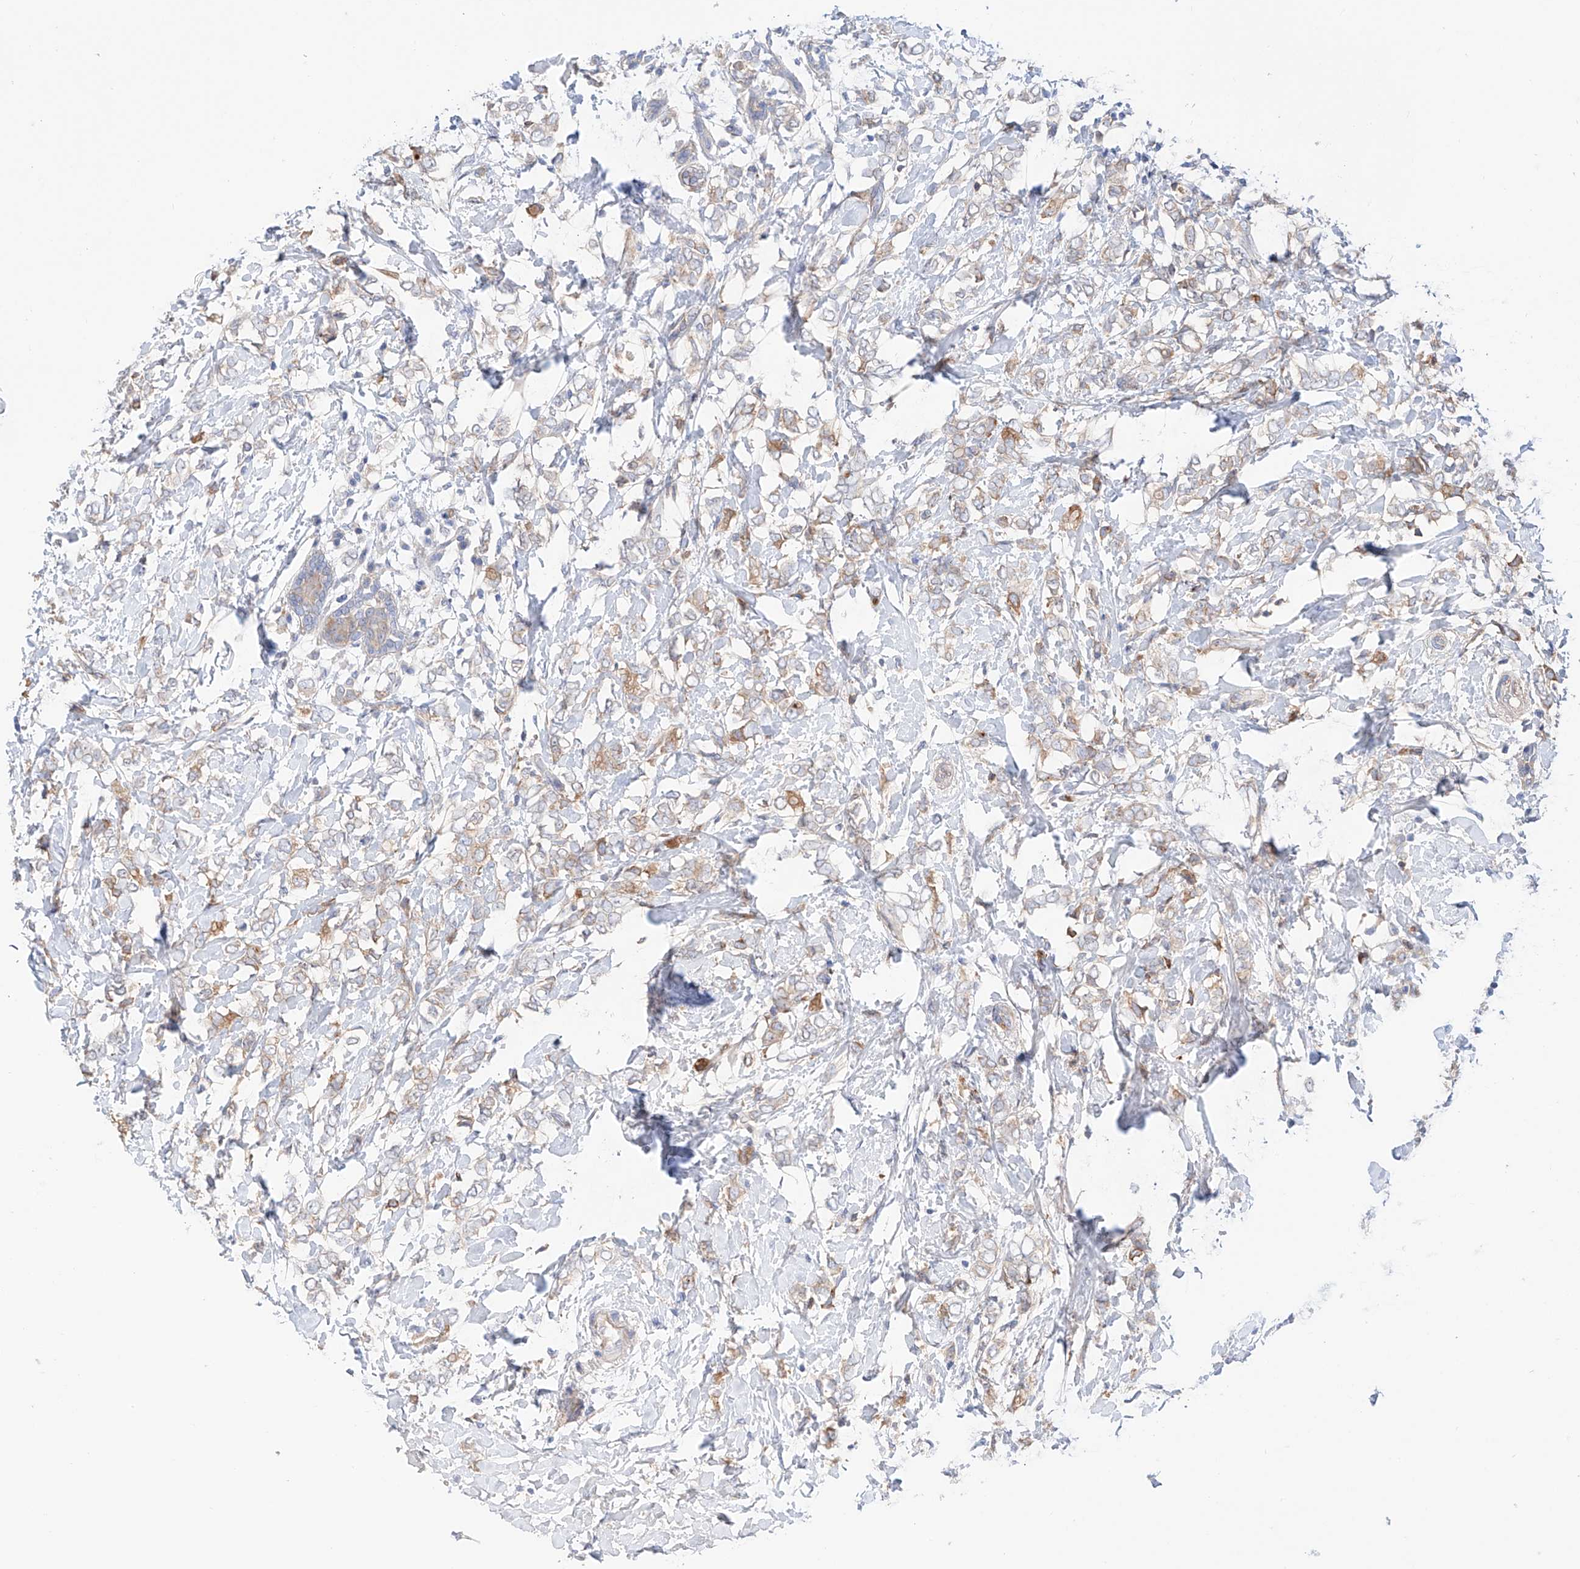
{"staining": {"intensity": "weak", "quantity": "<25%", "location": "cytoplasmic/membranous"}, "tissue": "breast cancer", "cell_type": "Tumor cells", "image_type": "cancer", "snomed": [{"axis": "morphology", "description": "Normal tissue, NOS"}, {"axis": "morphology", "description": "Lobular carcinoma"}, {"axis": "topography", "description": "Breast"}], "caption": "Immunohistochemistry (IHC) micrograph of neoplastic tissue: human breast cancer stained with DAB (3,3'-diaminobenzidine) shows no significant protein staining in tumor cells.", "gene": "PGGT1B", "patient": {"sex": "female", "age": 47}}